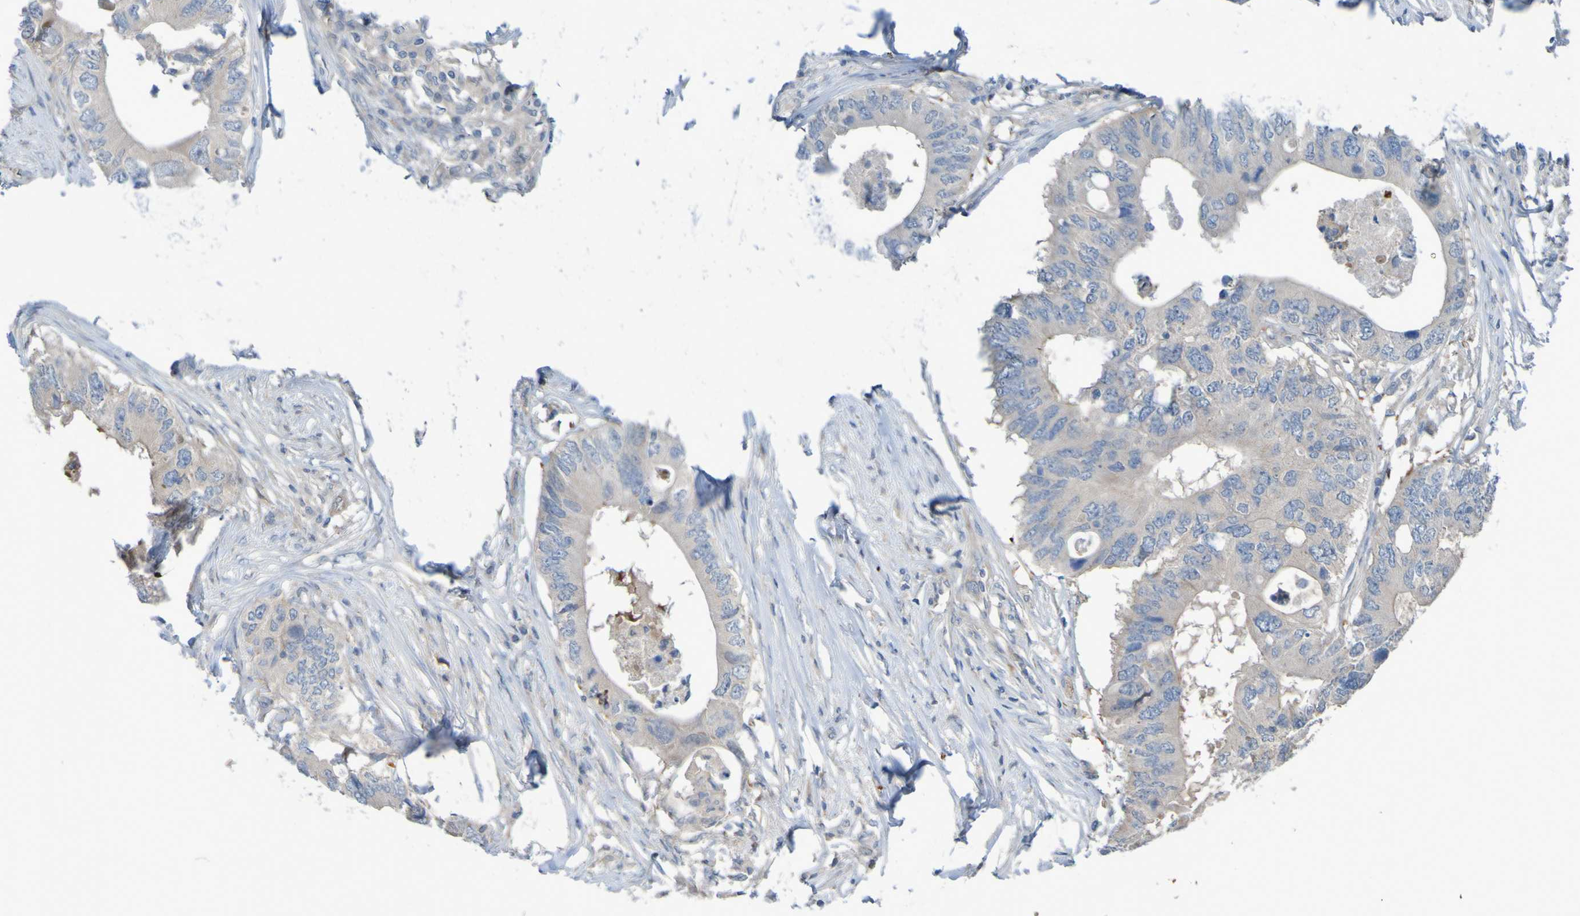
{"staining": {"intensity": "weak", "quantity": "<25%", "location": "cytoplasmic/membranous"}, "tissue": "colorectal cancer", "cell_type": "Tumor cells", "image_type": "cancer", "snomed": [{"axis": "morphology", "description": "Adenocarcinoma, NOS"}, {"axis": "topography", "description": "Colon"}], "caption": "Immunohistochemistry micrograph of colorectal cancer stained for a protein (brown), which reveals no staining in tumor cells.", "gene": "NPRL3", "patient": {"sex": "male", "age": 71}}